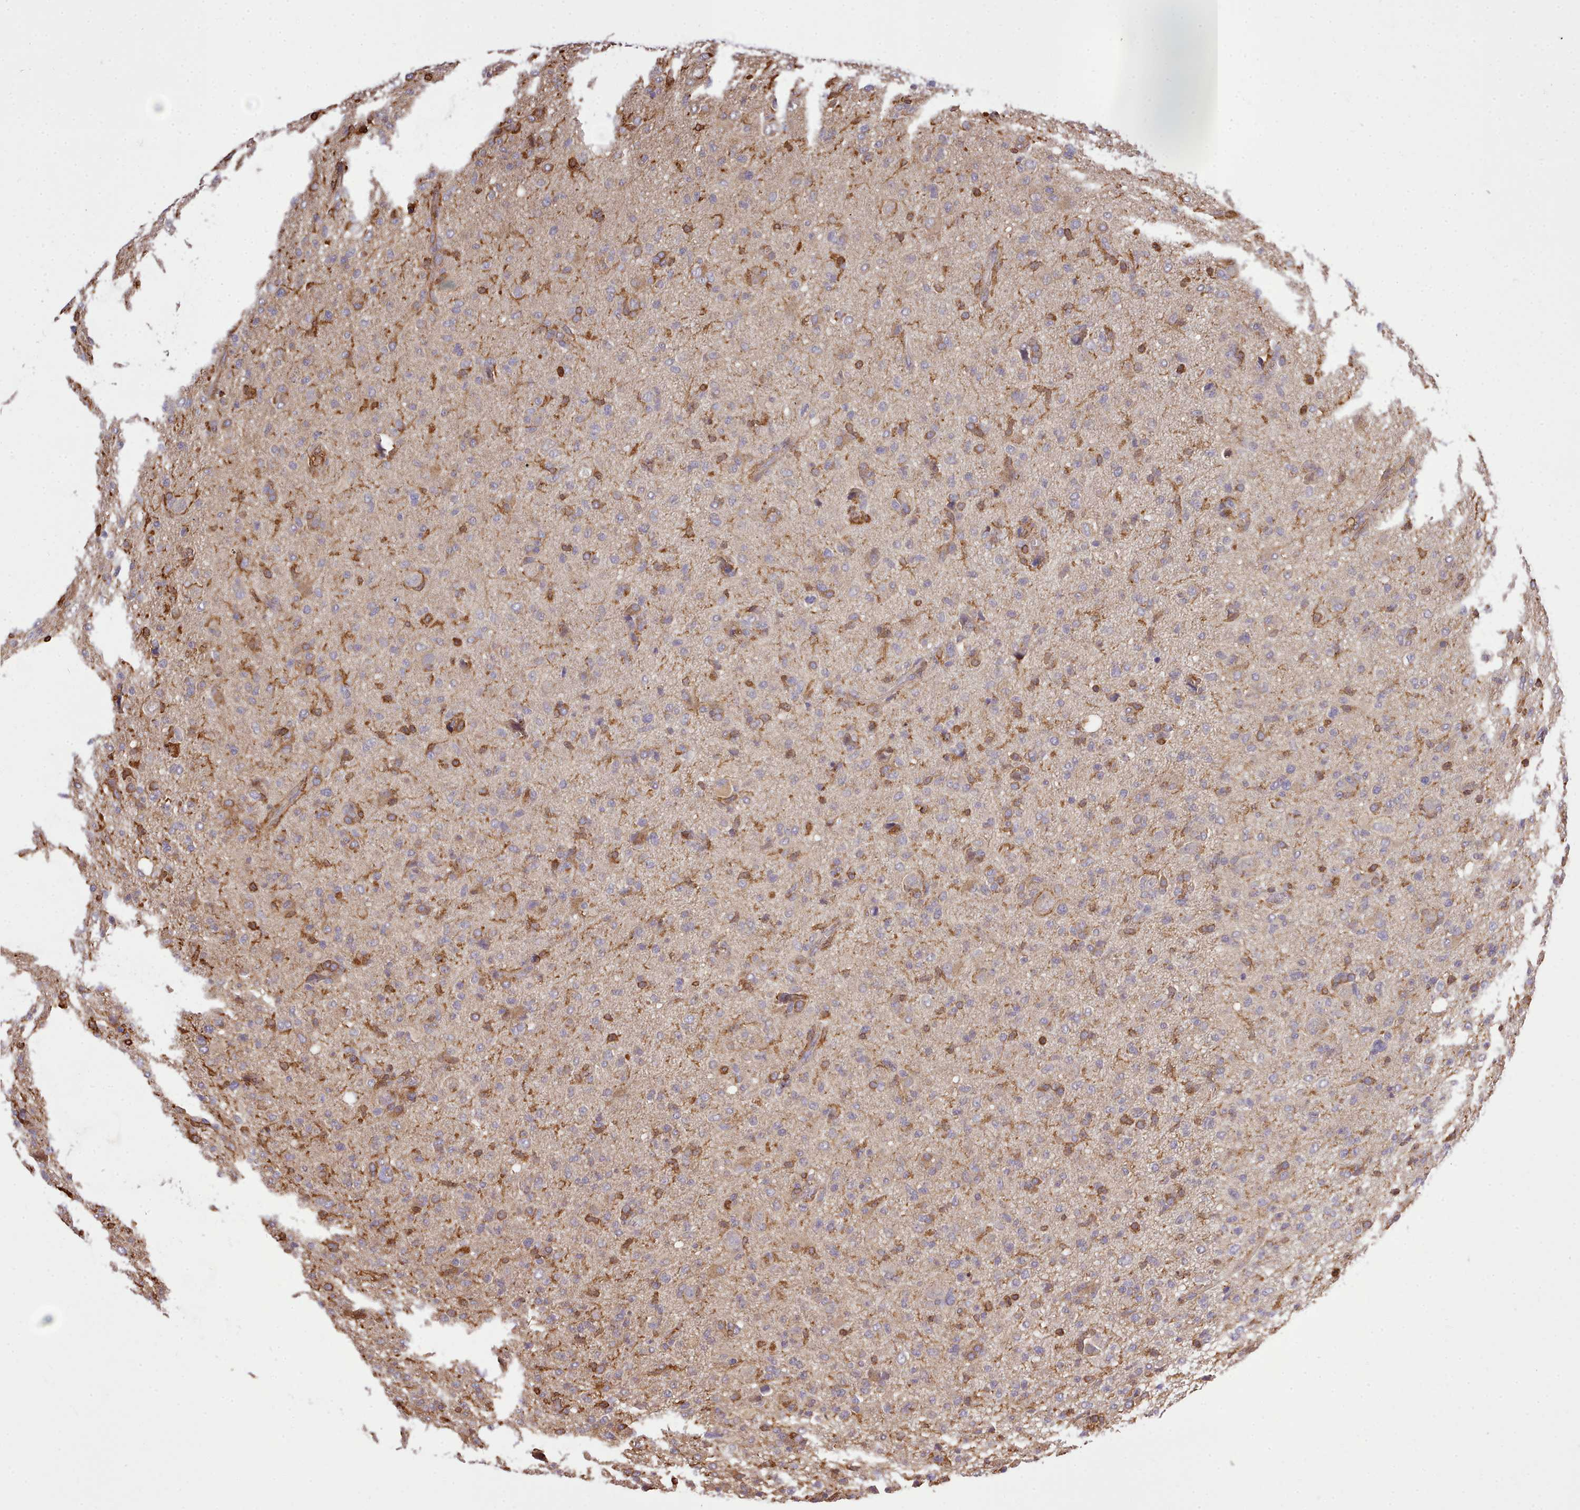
{"staining": {"intensity": "moderate", "quantity": "<25%", "location": "cytoplasmic/membranous"}, "tissue": "glioma", "cell_type": "Tumor cells", "image_type": "cancer", "snomed": [{"axis": "morphology", "description": "Glioma, malignant, High grade"}, {"axis": "topography", "description": "Brain"}], "caption": "About <25% of tumor cells in human malignant glioma (high-grade) reveal moderate cytoplasmic/membranous protein positivity as visualized by brown immunohistochemical staining.", "gene": "CAPZA1", "patient": {"sex": "female", "age": 57}}